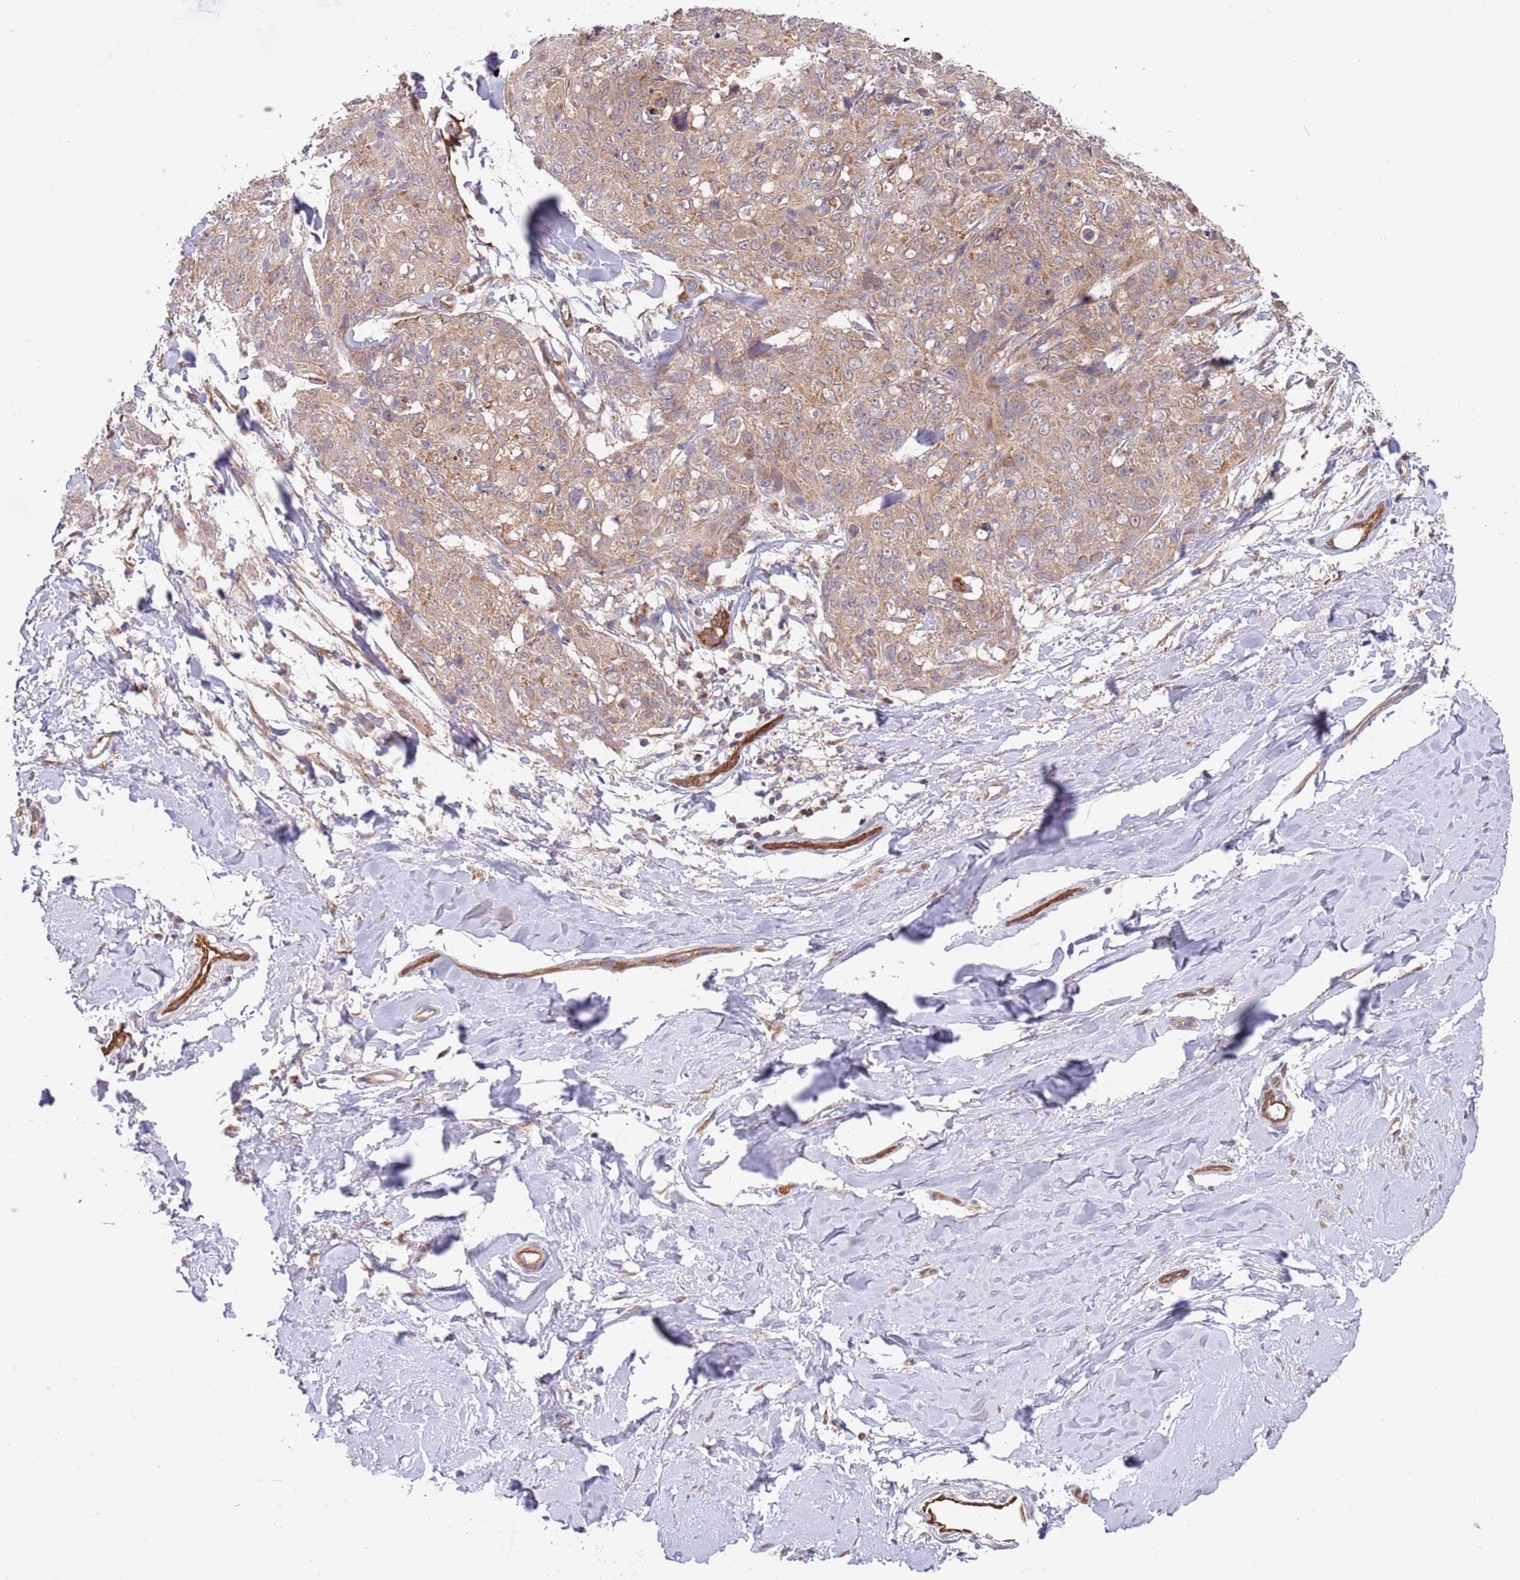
{"staining": {"intensity": "weak", "quantity": "25%-75%", "location": "cytoplasmic/membranous"}, "tissue": "skin cancer", "cell_type": "Tumor cells", "image_type": "cancer", "snomed": [{"axis": "morphology", "description": "Squamous cell carcinoma, NOS"}, {"axis": "topography", "description": "Skin"}, {"axis": "topography", "description": "Vulva"}], "caption": "Immunohistochemistry (IHC) (DAB) staining of human squamous cell carcinoma (skin) shows weak cytoplasmic/membranous protein expression in about 25%-75% of tumor cells.", "gene": "GUK1", "patient": {"sex": "female", "age": 85}}